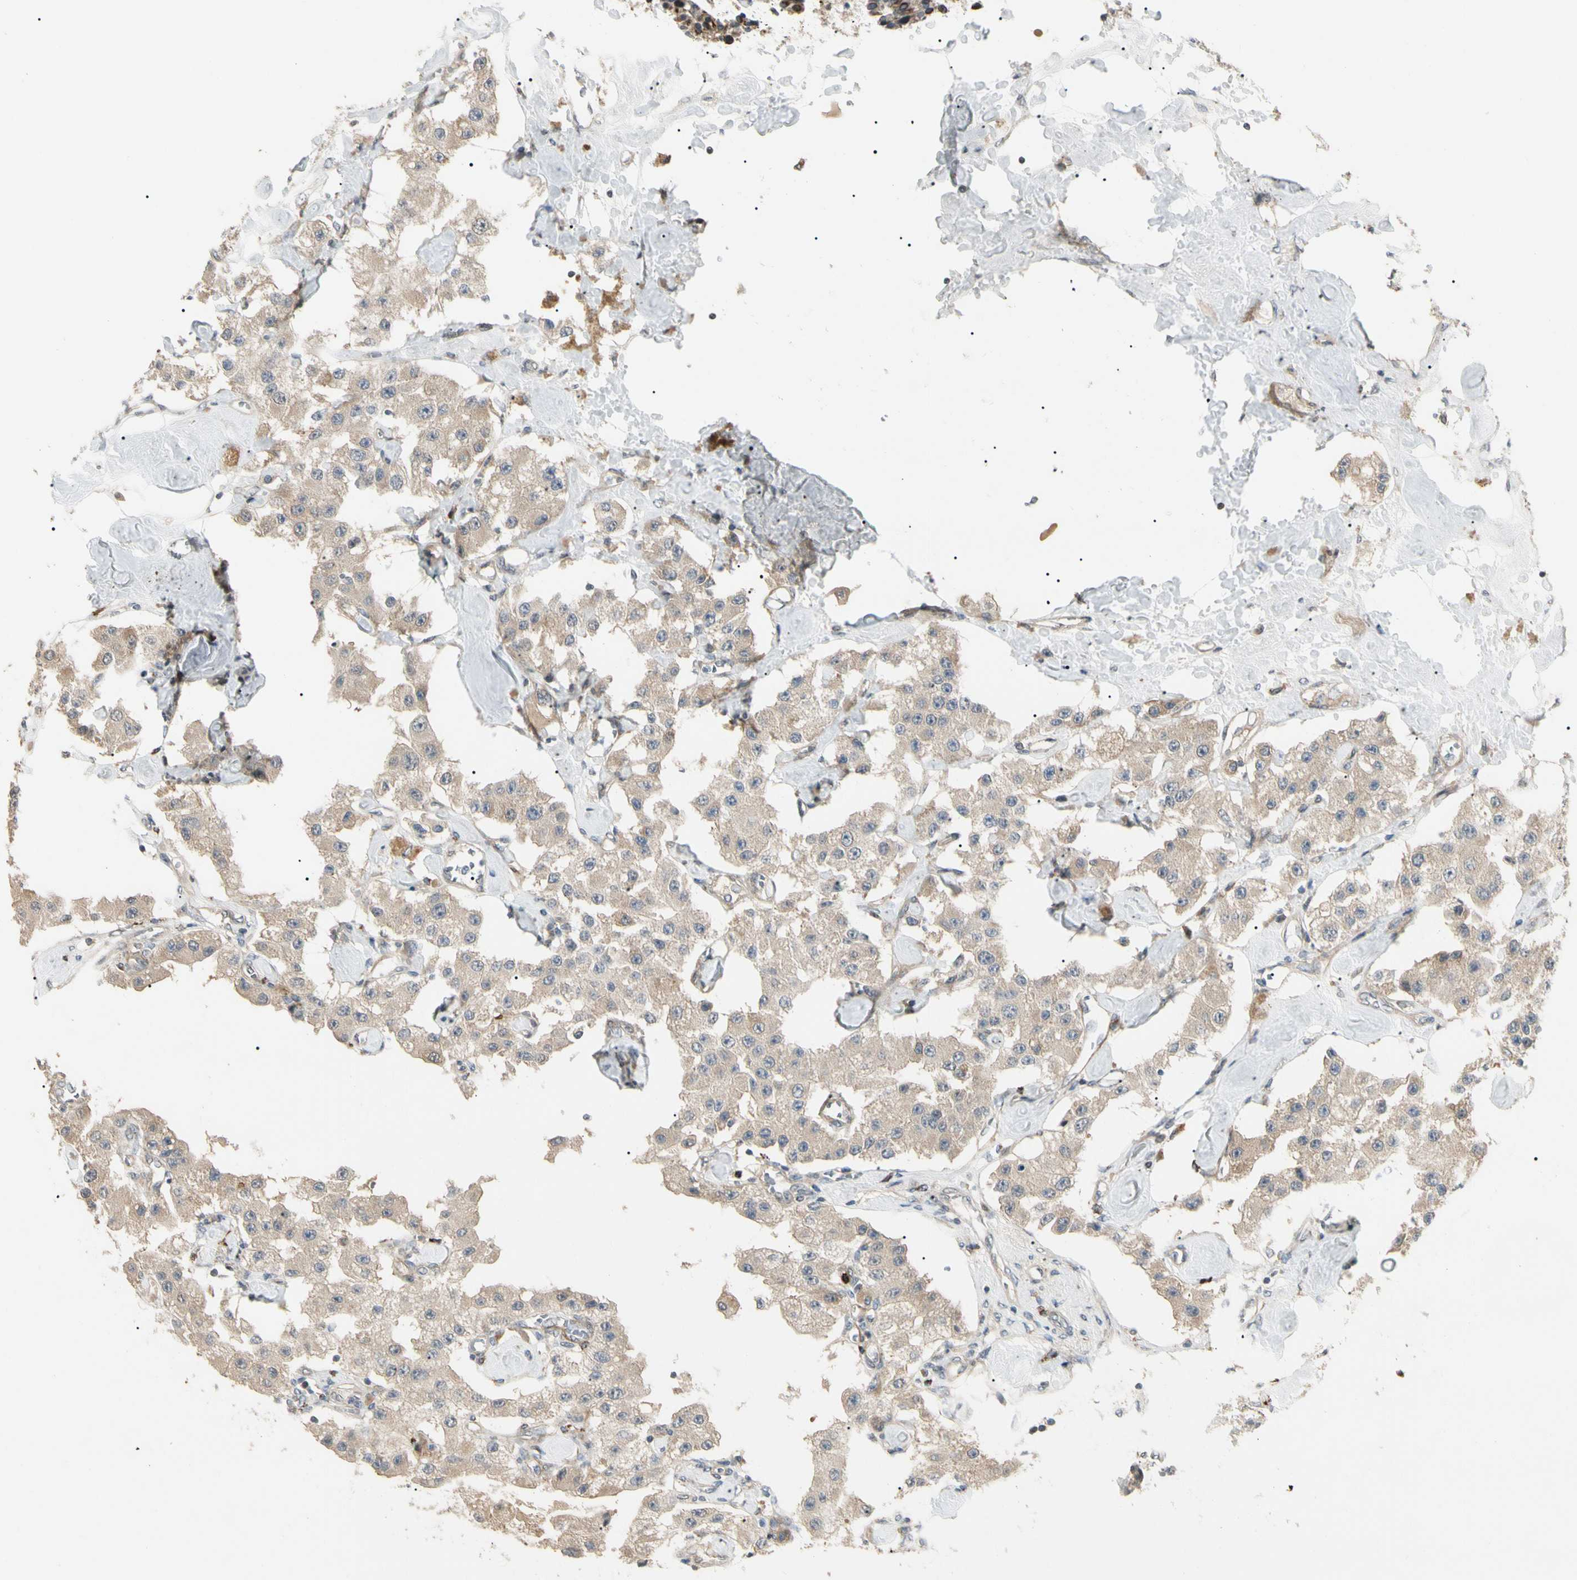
{"staining": {"intensity": "weak", "quantity": ">75%", "location": "cytoplasmic/membranous"}, "tissue": "carcinoid", "cell_type": "Tumor cells", "image_type": "cancer", "snomed": [{"axis": "morphology", "description": "Carcinoid, malignant, NOS"}, {"axis": "topography", "description": "Pancreas"}], "caption": "High-magnification brightfield microscopy of carcinoid stained with DAB (3,3'-diaminobenzidine) (brown) and counterstained with hematoxylin (blue). tumor cells exhibit weak cytoplasmic/membranous staining is present in about>75% of cells.", "gene": "ATG4C", "patient": {"sex": "male", "age": 41}}